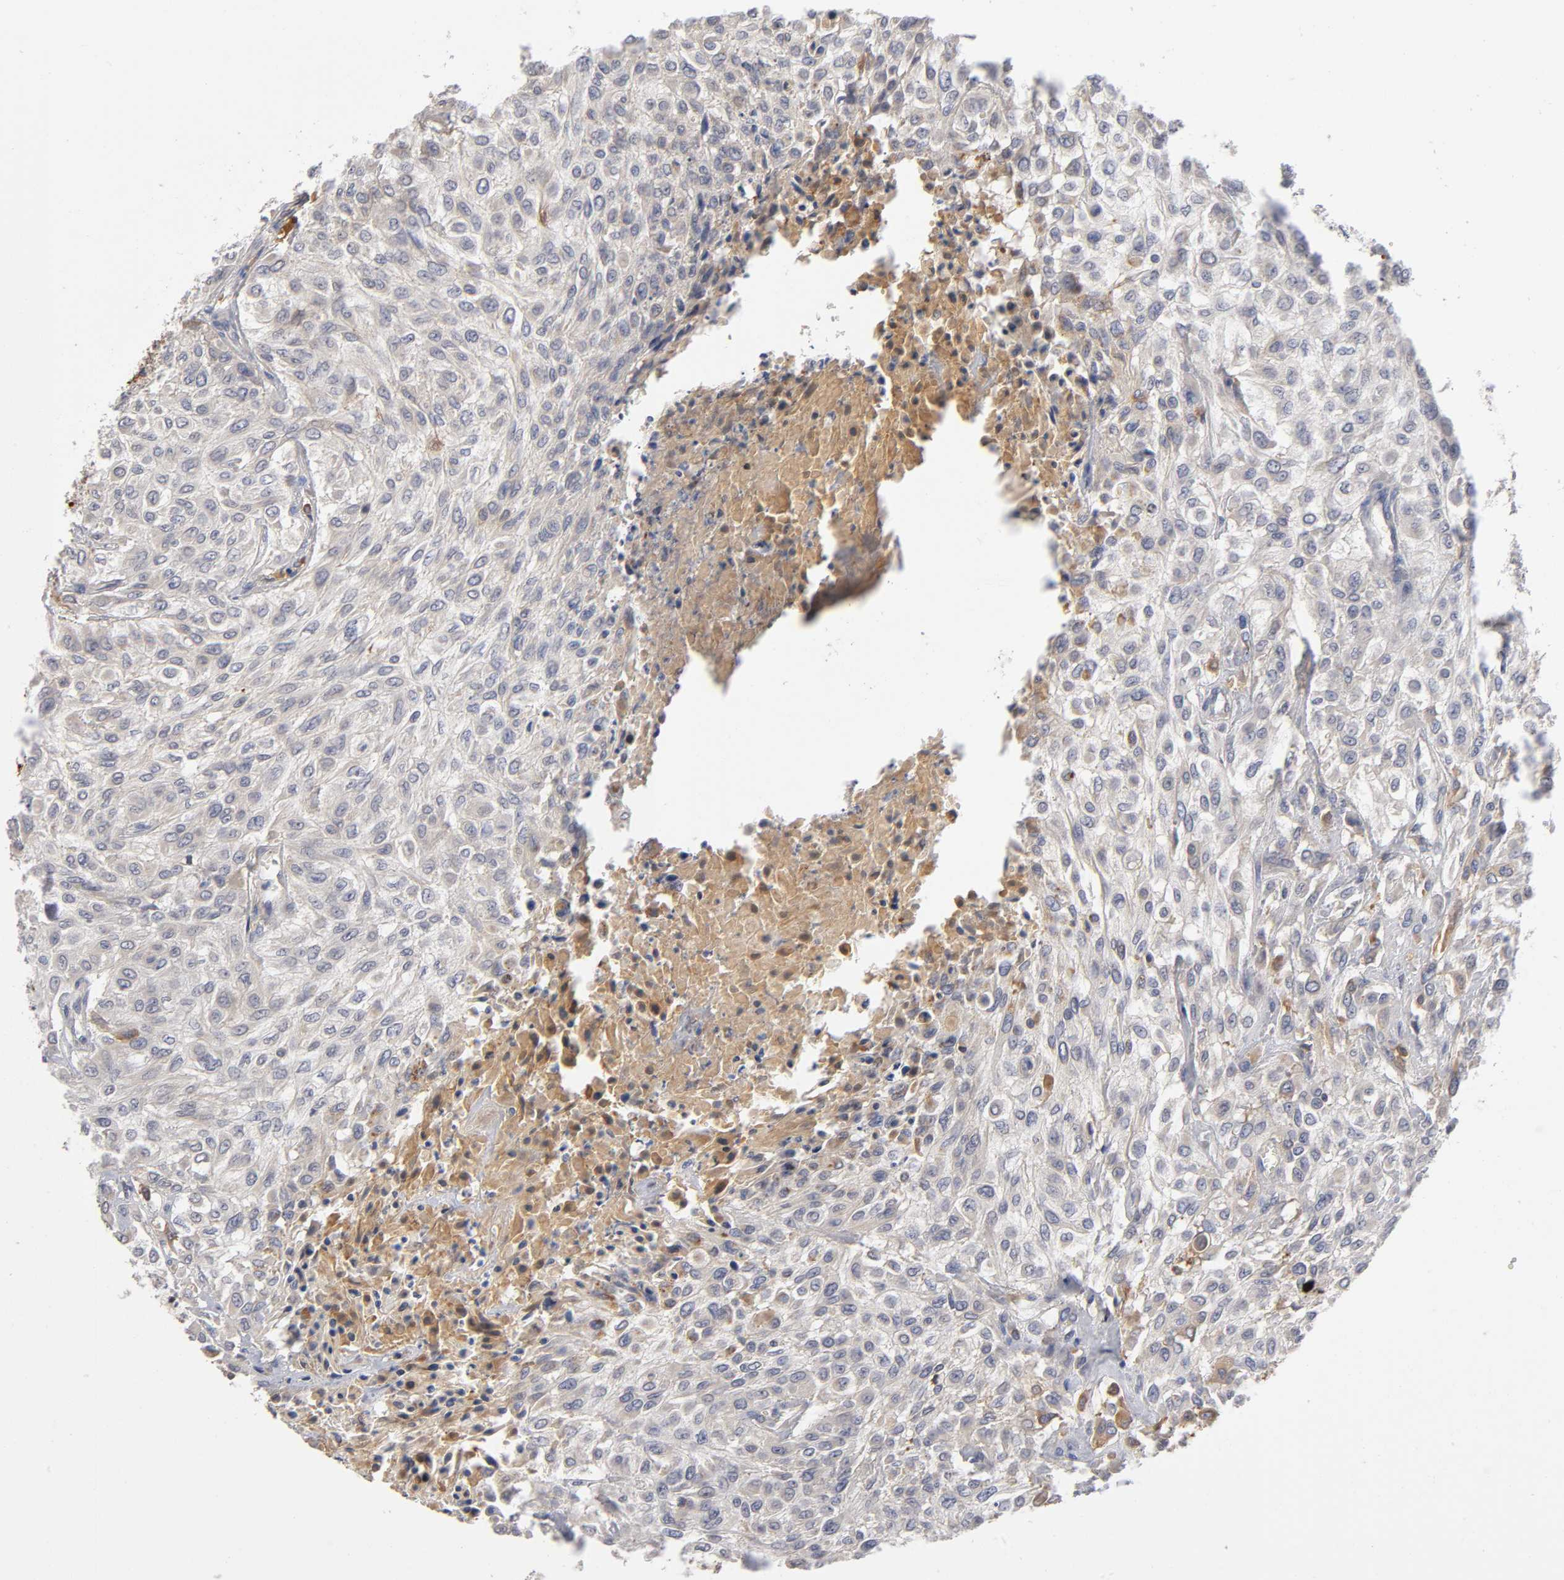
{"staining": {"intensity": "weak", "quantity": ">75%", "location": "cytoplasmic/membranous"}, "tissue": "urothelial cancer", "cell_type": "Tumor cells", "image_type": "cancer", "snomed": [{"axis": "morphology", "description": "Urothelial carcinoma, High grade"}, {"axis": "topography", "description": "Urinary bladder"}], "caption": "Immunohistochemical staining of high-grade urothelial carcinoma exhibits low levels of weak cytoplasmic/membranous positivity in approximately >75% of tumor cells. Ihc stains the protein of interest in brown and the nuclei are stained blue.", "gene": "NOVA1", "patient": {"sex": "male", "age": 57}}